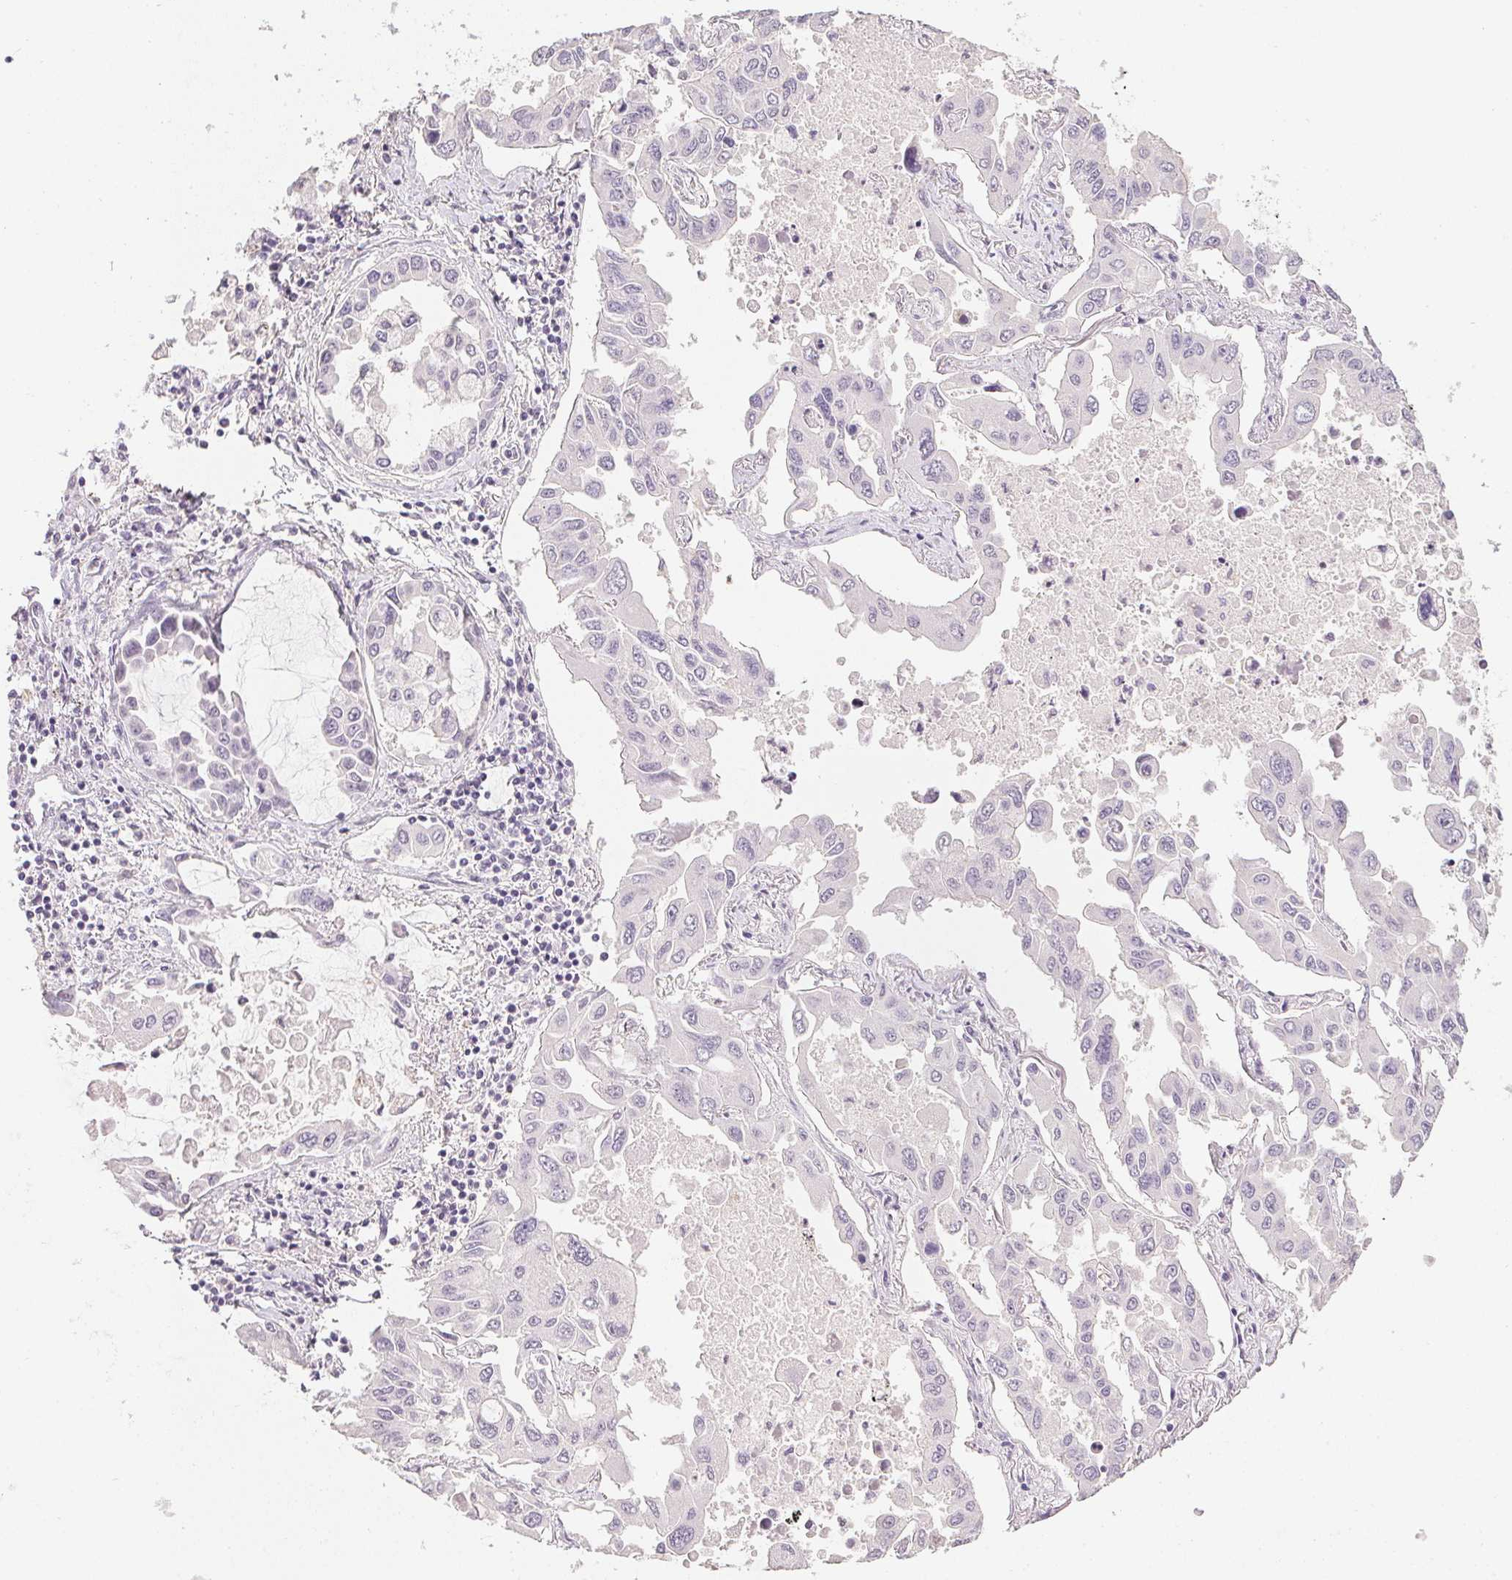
{"staining": {"intensity": "negative", "quantity": "none", "location": "none"}, "tissue": "lung cancer", "cell_type": "Tumor cells", "image_type": "cancer", "snomed": [{"axis": "morphology", "description": "Adenocarcinoma, NOS"}, {"axis": "topography", "description": "Lung"}], "caption": "Immunohistochemistry image of human adenocarcinoma (lung) stained for a protein (brown), which displays no expression in tumor cells. Nuclei are stained in blue.", "gene": "PPY", "patient": {"sex": "male", "age": 64}}